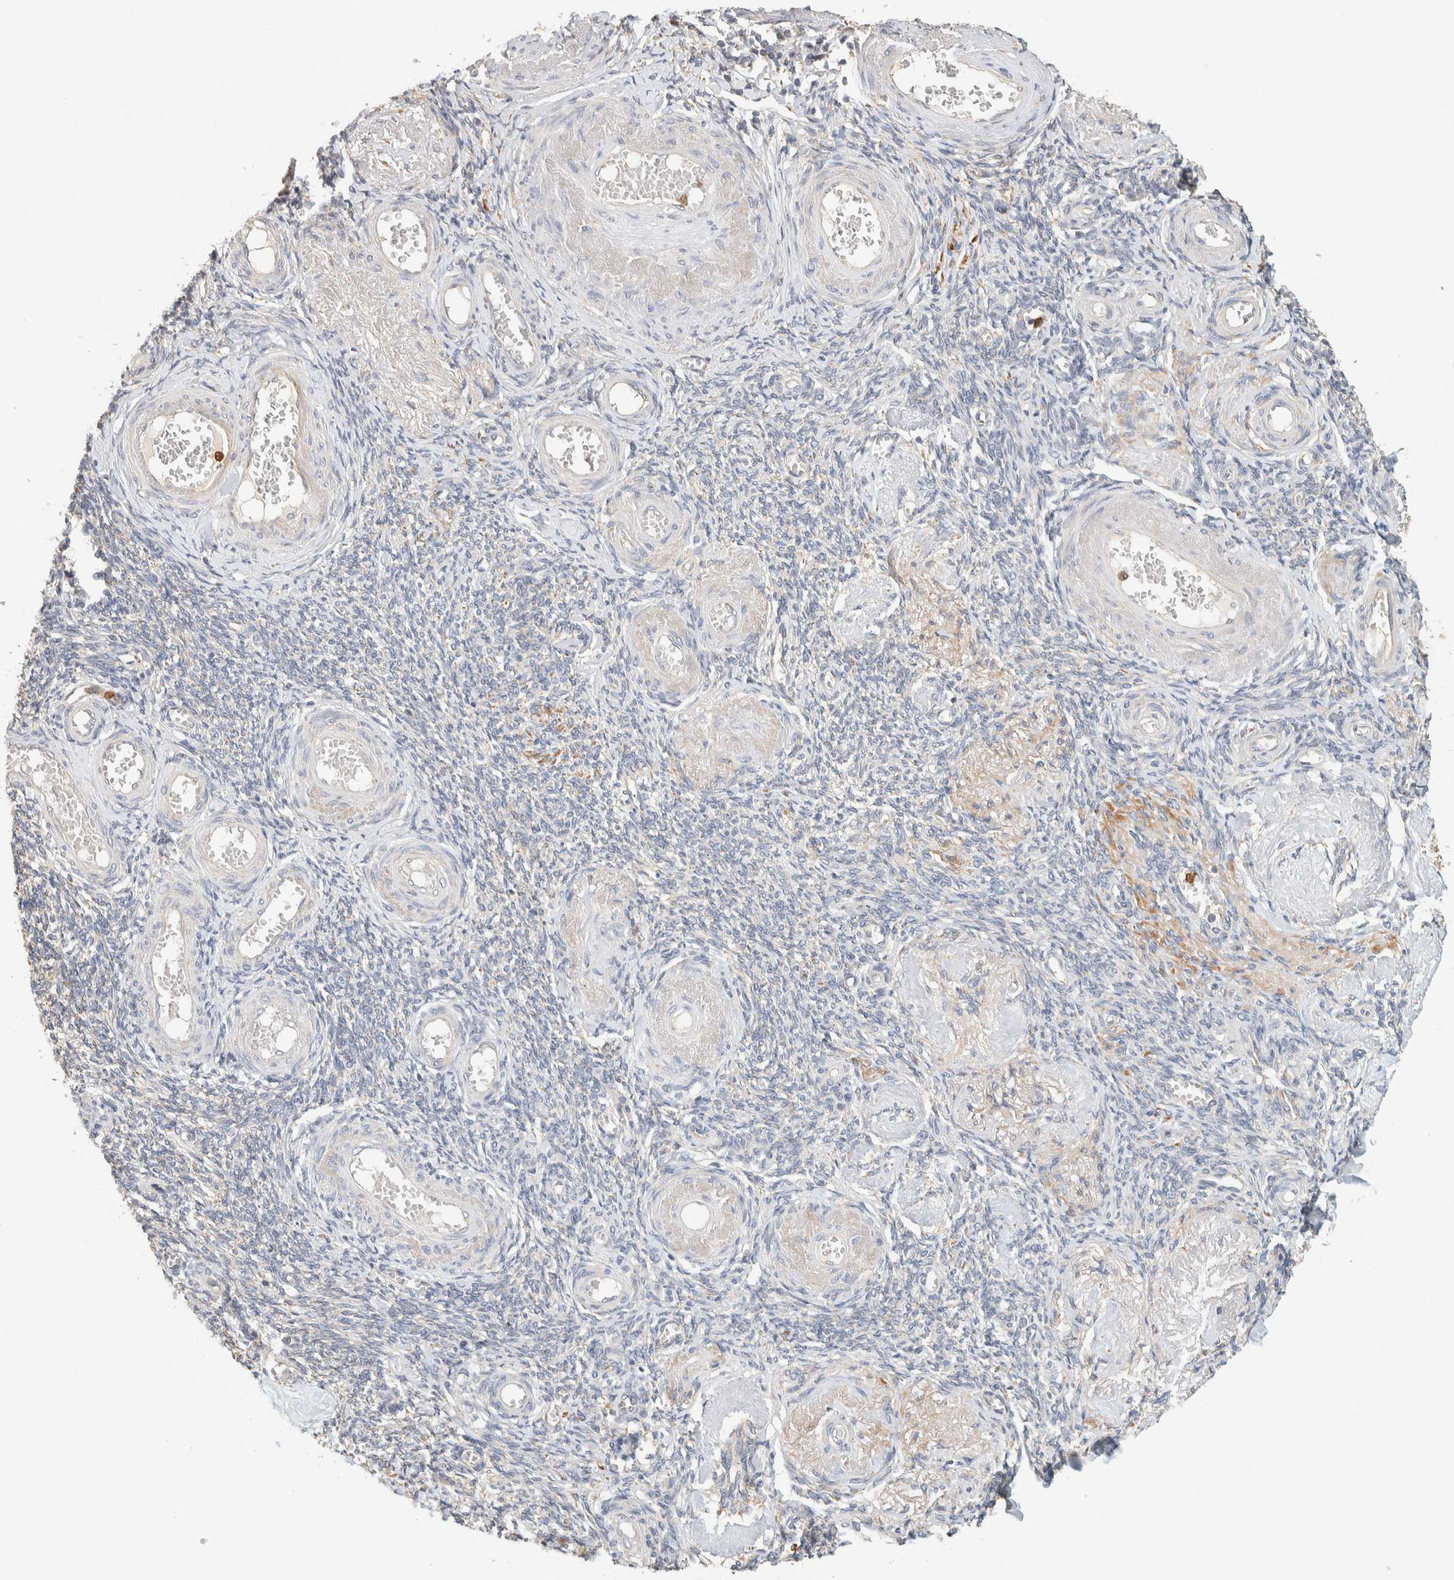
{"staining": {"intensity": "negative", "quantity": "none", "location": "none"}, "tissue": "adipose tissue", "cell_type": "Adipocytes", "image_type": "normal", "snomed": [{"axis": "morphology", "description": "Normal tissue, NOS"}, {"axis": "topography", "description": "Vascular tissue"}, {"axis": "topography", "description": "Fallopian tube"}, {"axis": "topography", "description": "Ovary"}], "caption": "An immunohistochemistry image of normal adipose tissue is shown. There is no staining in adipocytes of adipose tissue.", "gene": "TTC3", "patient": {"sex": "female", "age": 67}}